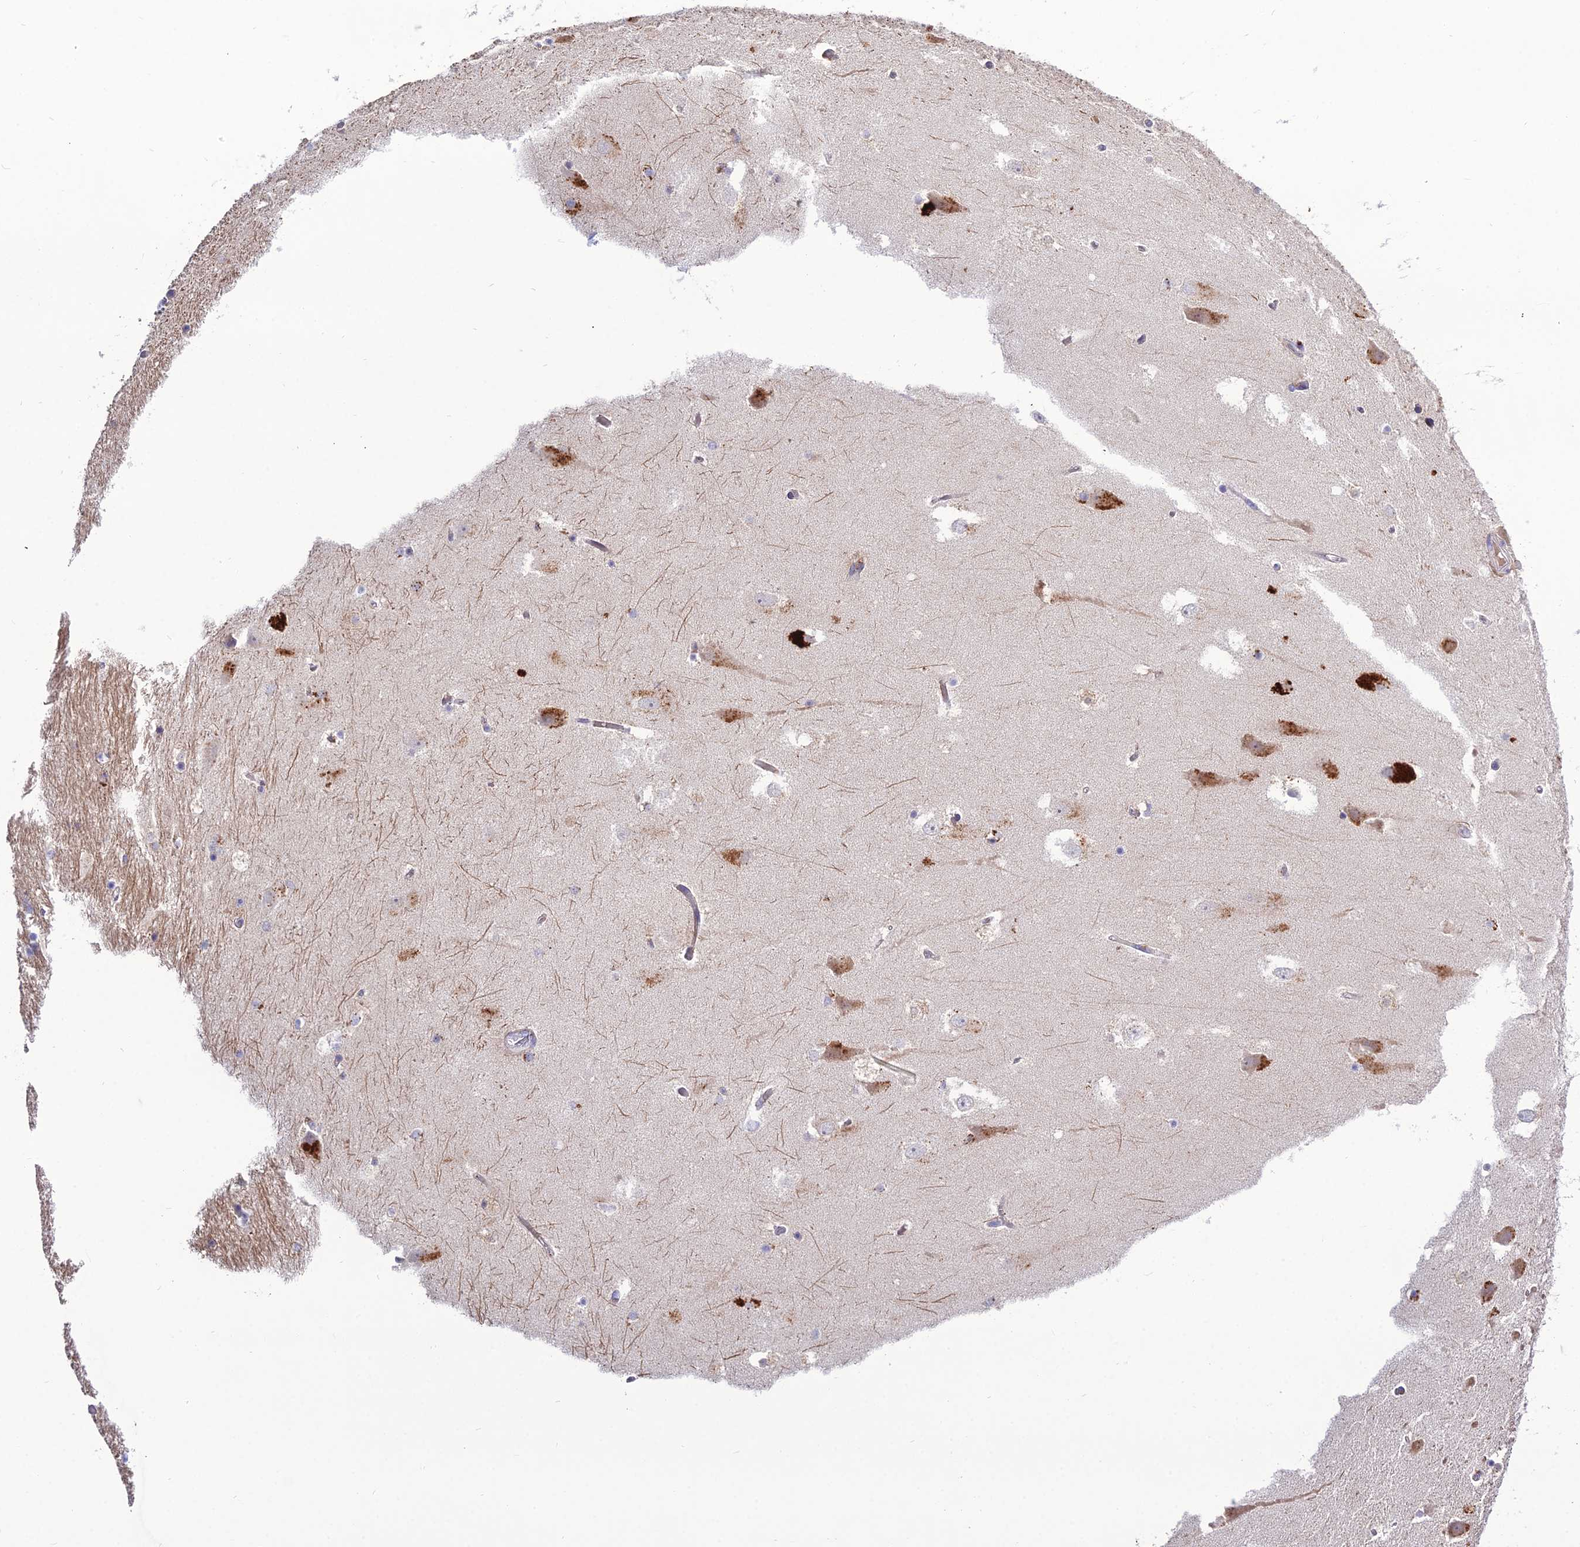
{"staining": {"intensity": "negative", "quantity": "none", "location": "none"}, "tissue": "hippocampus", "cell_type": "Glial cells", "image_type": "normal", "snomed": [{"axis": "morphology", "description": "Normal tissue, NOS"}, {"axis": "topography", "description": "Hippocampus"}], "caption": "This is an immunohistochemistry image of unremarkable human hippocampus. There is no expression in glial cells.", "gene": "EID2", "patient": {"sex": "female", "age": 52}}